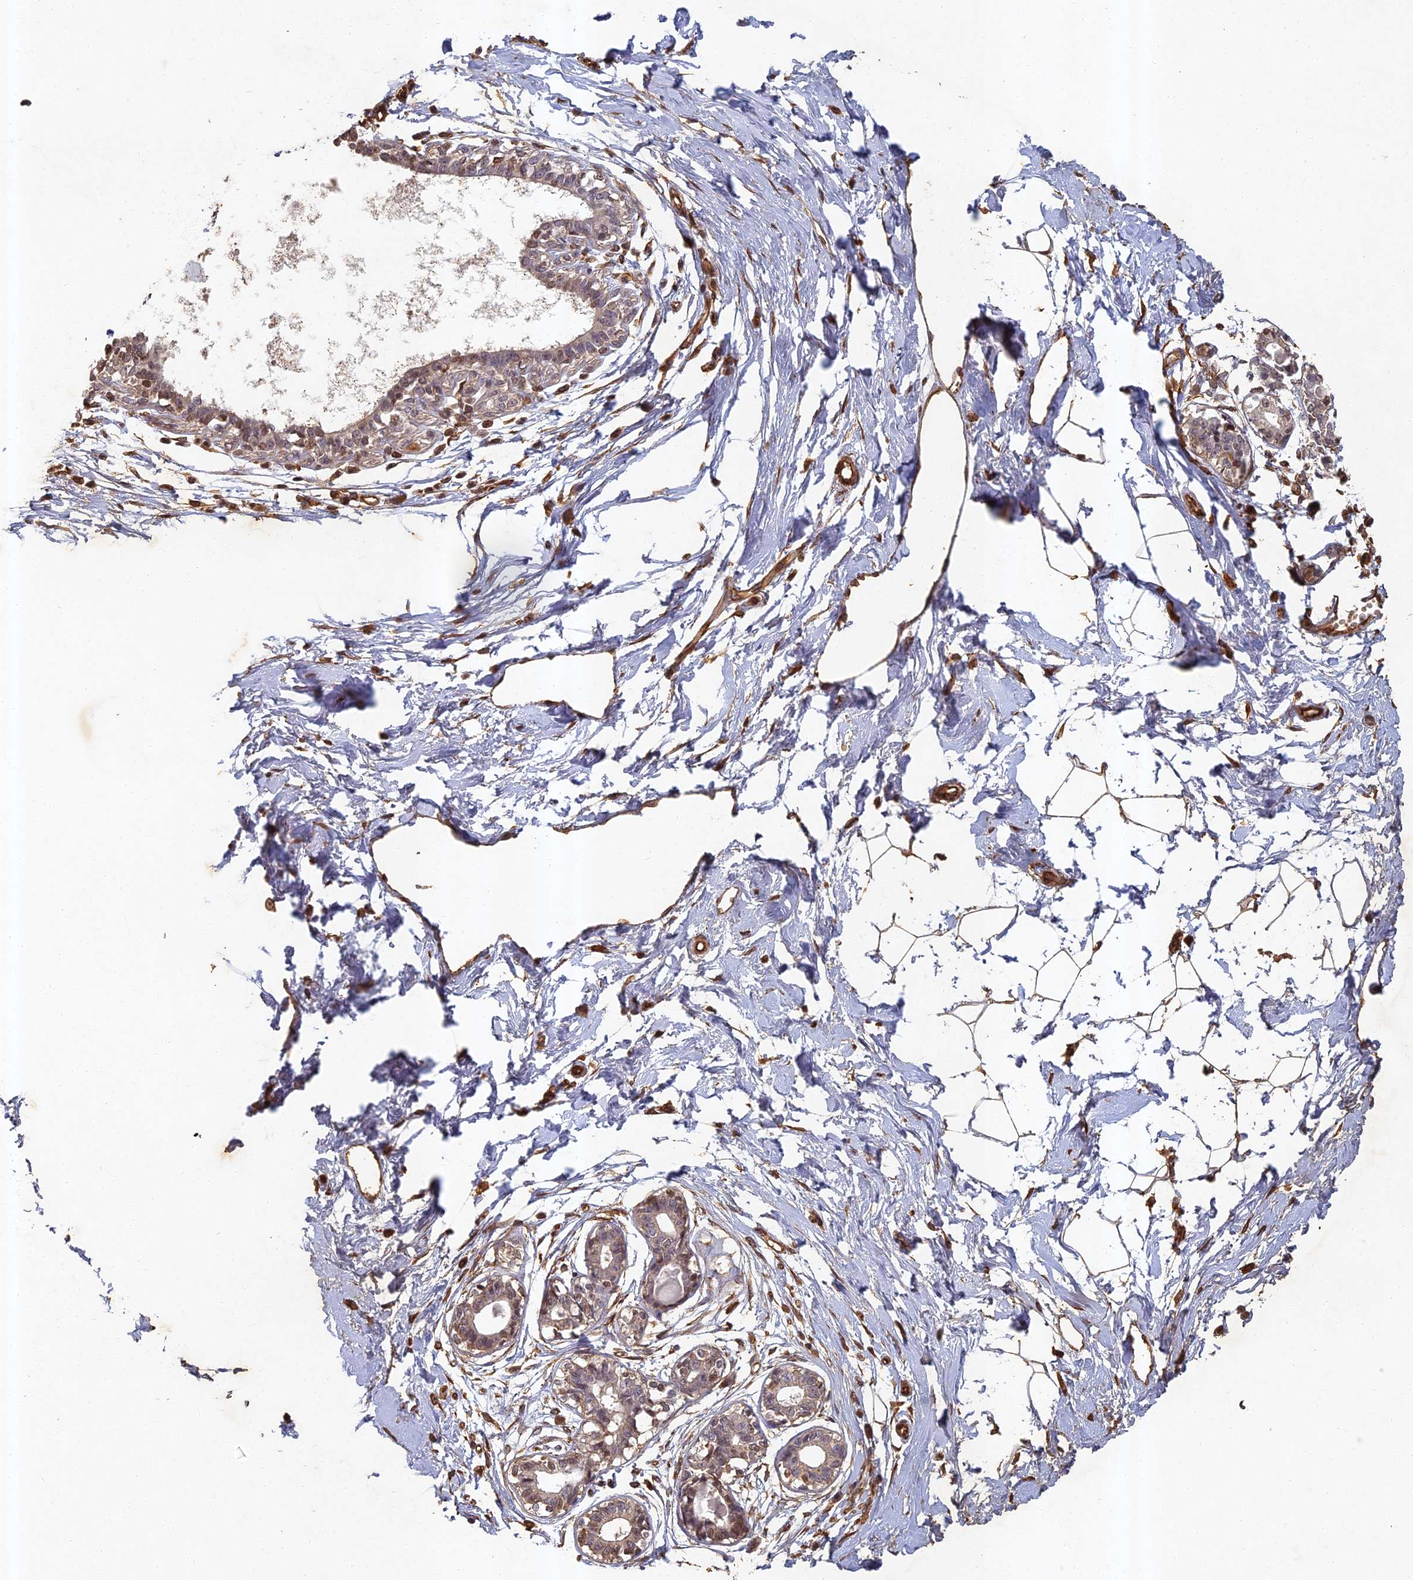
{"staining": {"intensity": "moderate", "quantity": ">75%", "location": "cytoplasmic/membranous"}, "tissue": "breast", "cell_type": "Adipocytes", "image_type": "normal", "snomed": [{"axis": "morphology", "description": "Normal tissue, NOS"}, {"axis": "topography", "description": "Breast"}], "caption": "Immunohistochemical staining of unremarkable breast shows moderate cytoplasmic/membranous protein positivity in about >75% of adipocytes. The protein of interest is shown in brown color, while the nuclei are stained blue.", "gene": "ABCB10", "patient": {"sex": "female", "age": 45}}